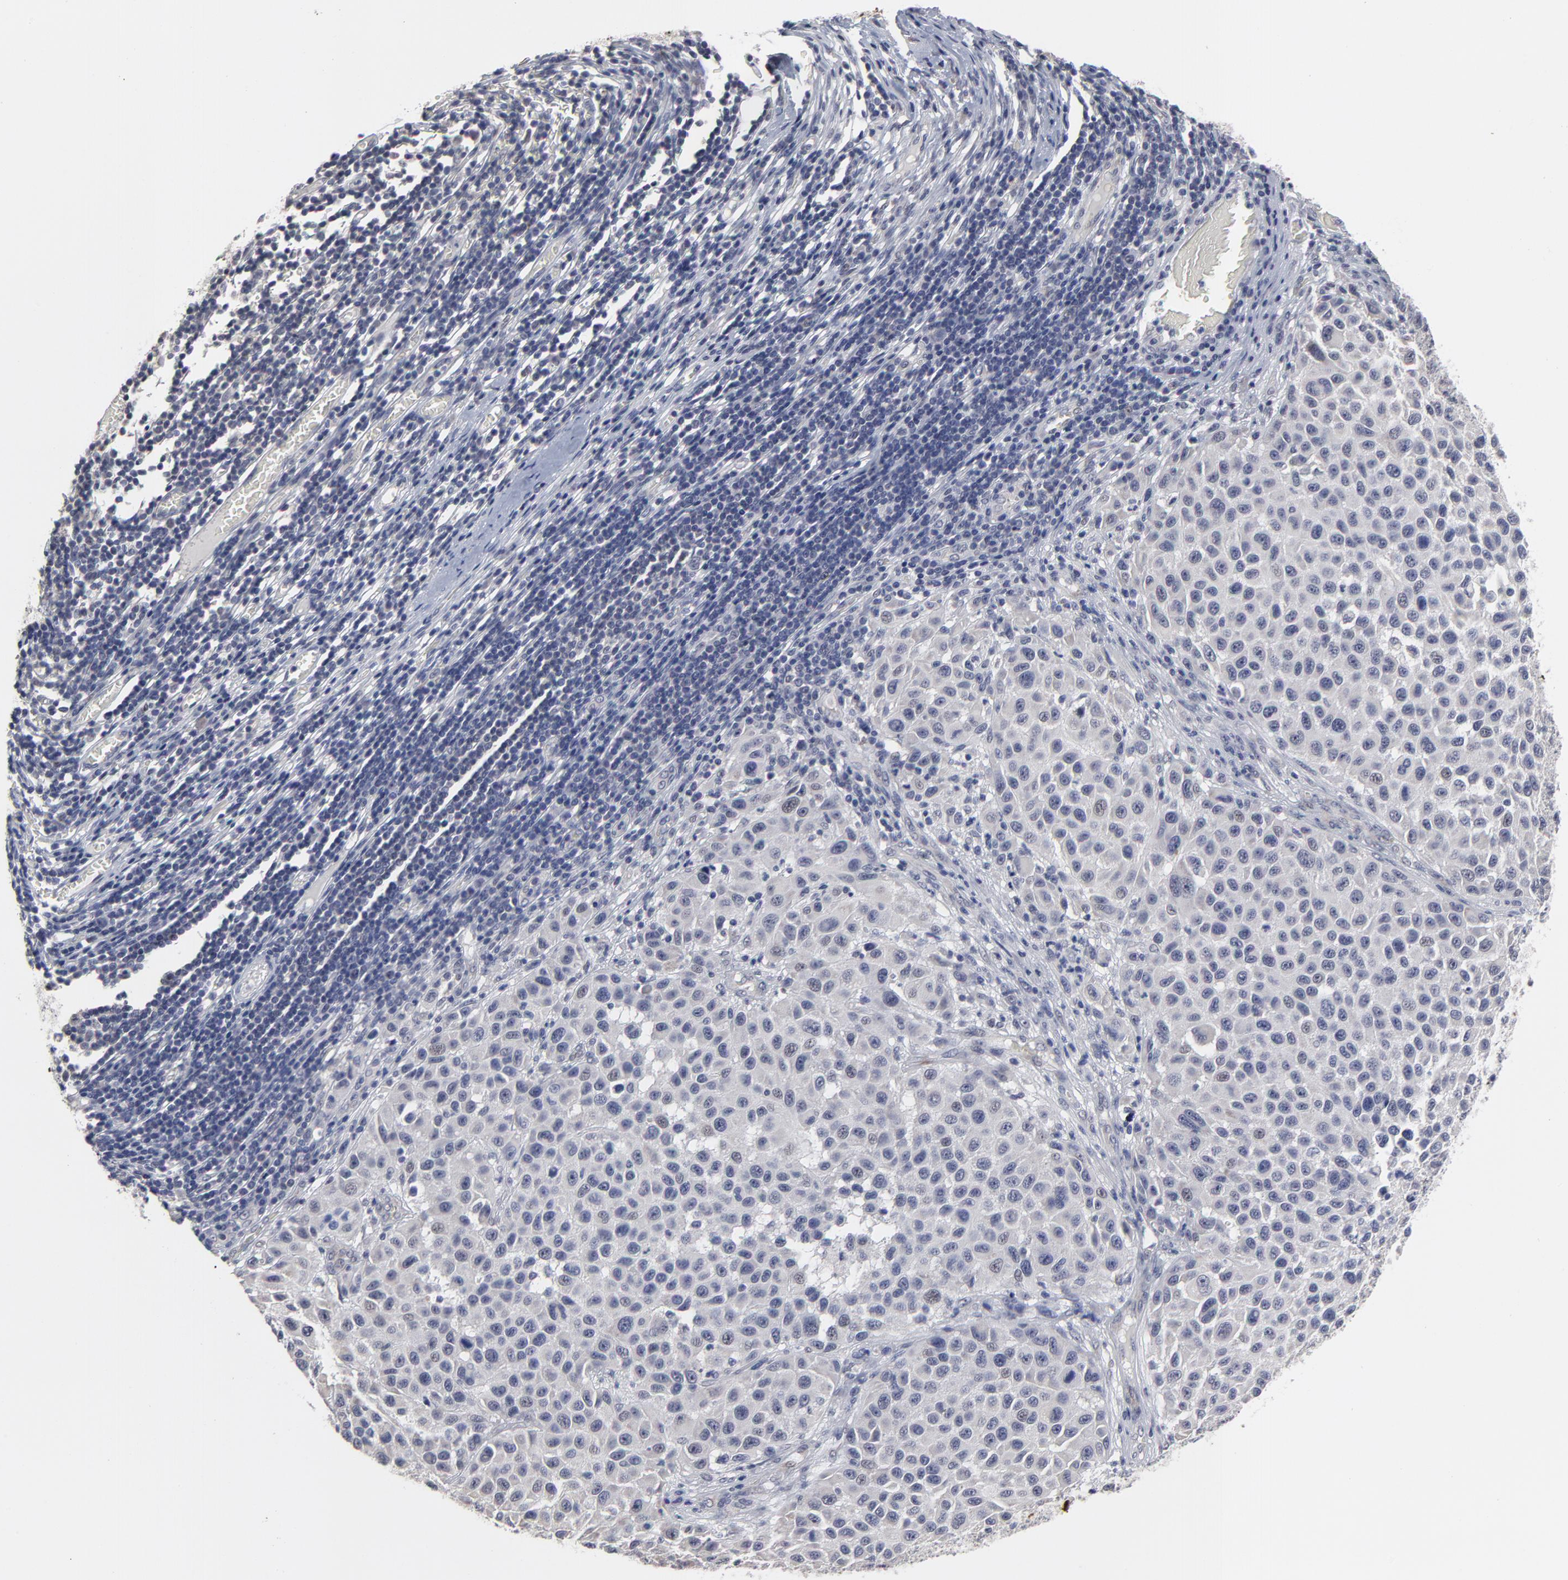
{"staining": {"intensity": "negative", "quantity": "none", "location": "none"}, "tissue": "melanoma", "cell_type": "Tumor cells", "image_type": "cancer", "snomed": [{"axis": "morphology", "description": "Malignant melanoma, Metastatic site"}, {"axis": "topography", "description": "Lymph node"}], "caption": "DAB (3,3'-diaminobenzidine) immunohistochemical staining of melanoma demonstrates no significant expression in tumor cells.", "gene": "MAGEA10", "patient": {"sex": "male", "age": 61}}